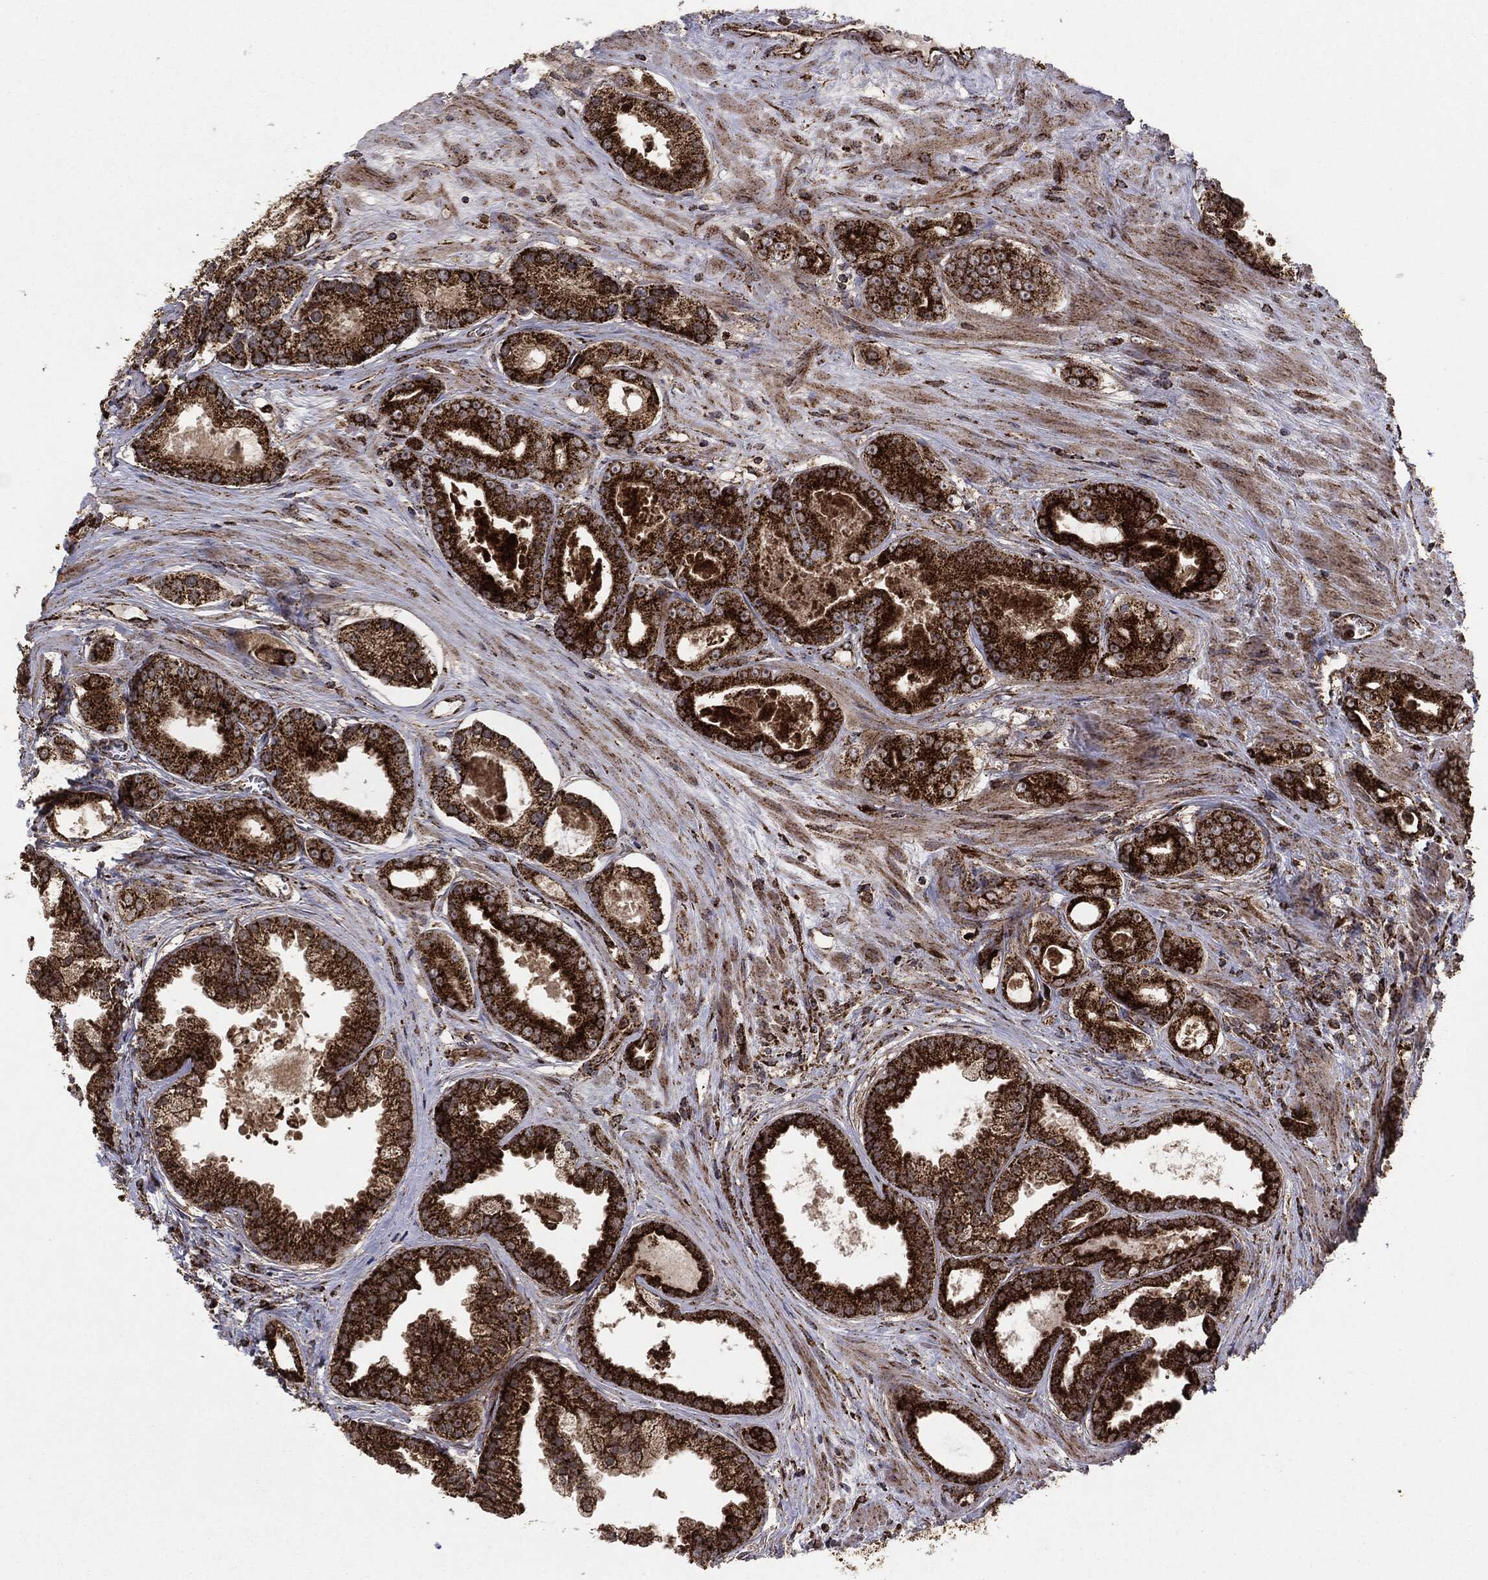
{"staining": {"intensity": "strong", "quantity": ">75%", "location": "cytoplasmic/membranous"}, "tissue": "prostate cancer", "cell_type": "Tumor cells", "image_type": "cancer", "snomed": [{"axis": "morphology", "description": "Adenocarcinoma, NOS"}, {"axis": "topography", "description": "Prostate"}], "caption": "This is an image of IHC staining of adenocarcinoma (prostate), which shows strong expression in the cytoplasmic/membranous of tumor cells.", "gene": "MAP2K1", "patient": {"sex": "male", "age": 61}}